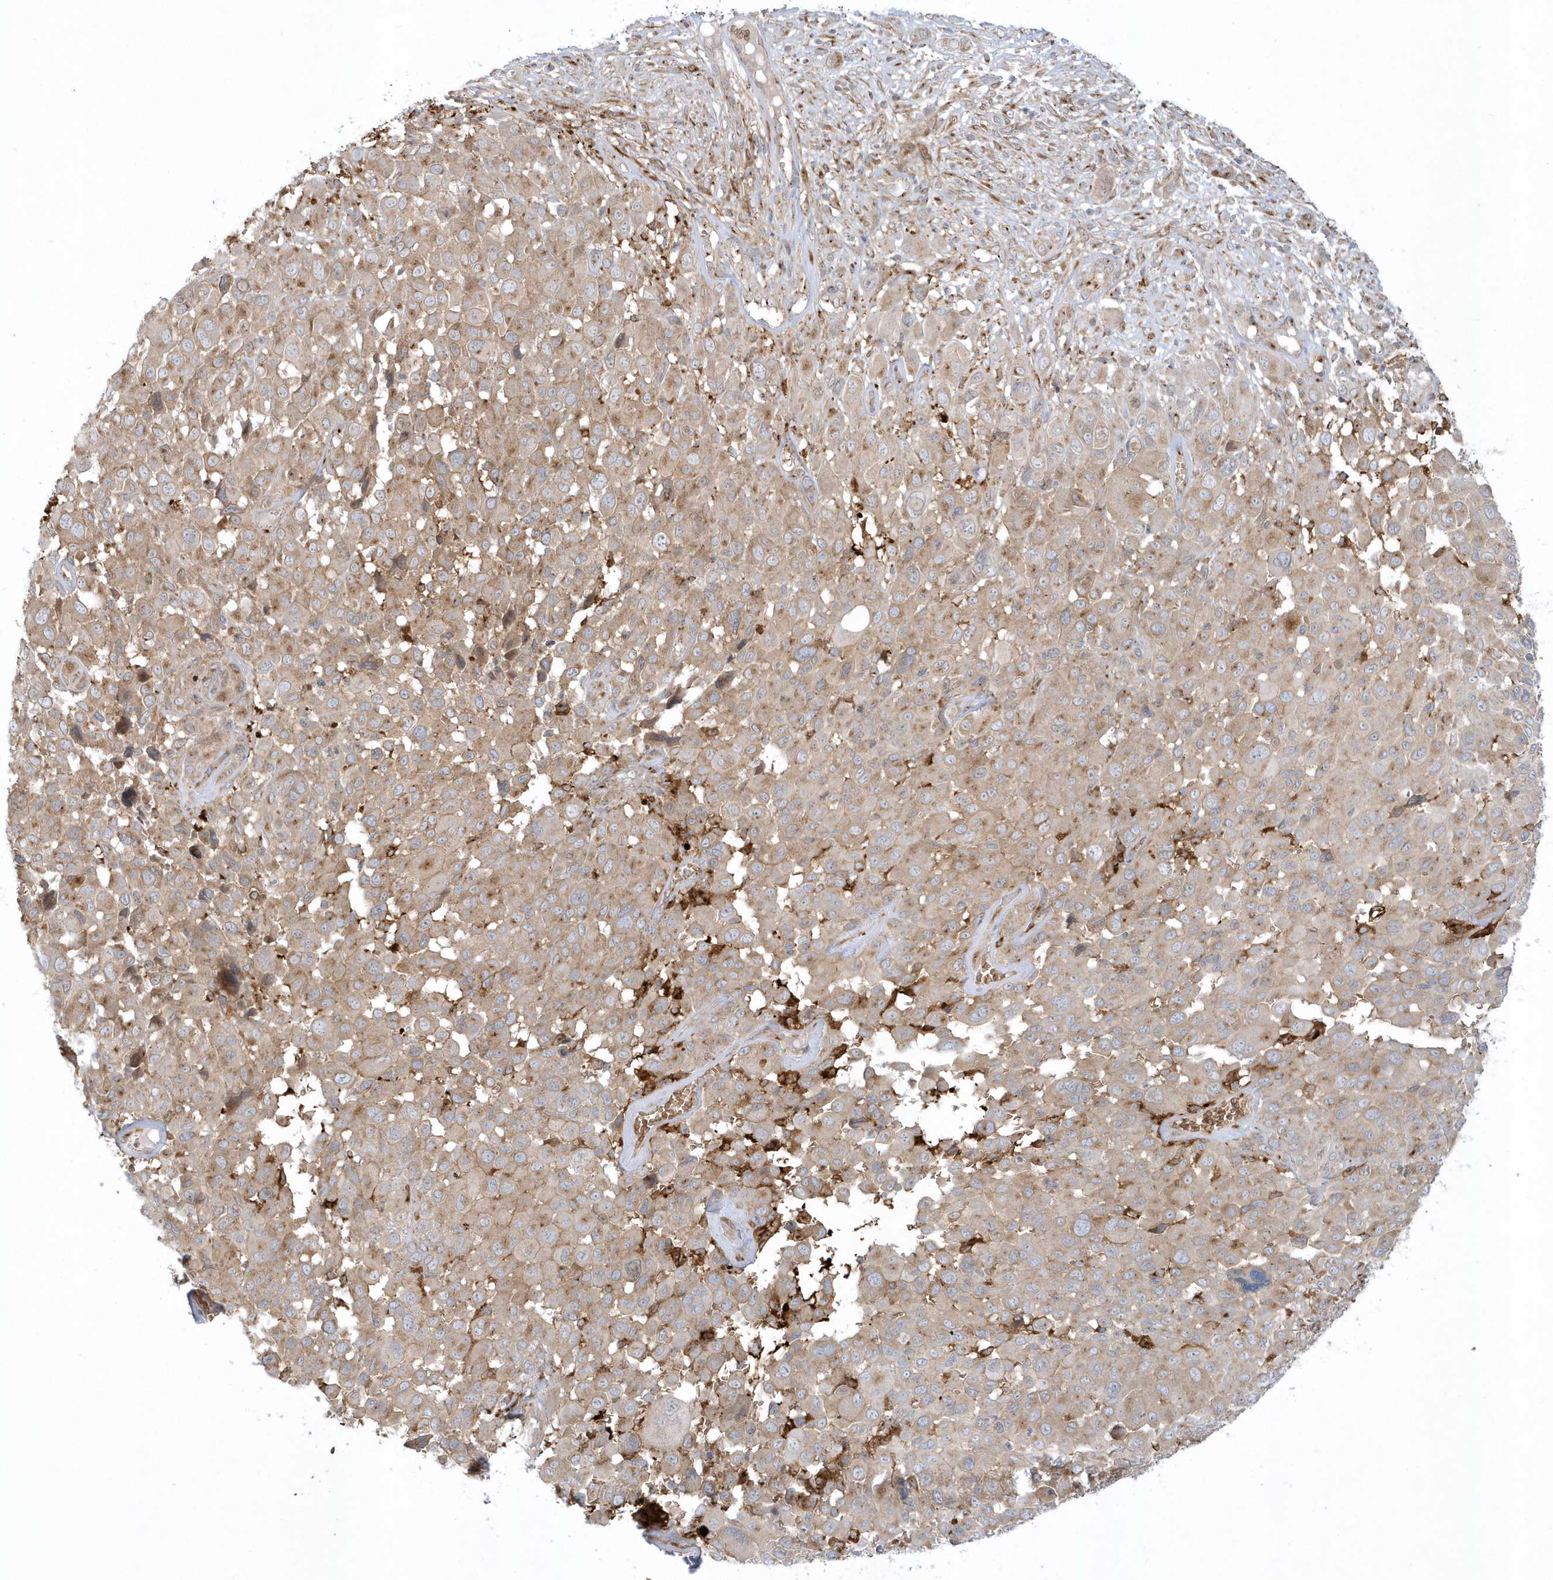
{"staining": {"intensity": "moderate", "quantity": ">75%", "location": "cytoplasmic/membranous"}, "tissue": "melanoma", "cell_type": "Tumor cells", "image_type": "cancer", "snomed": [{"axis": "morphology", "description": "Malignant melanoma, NOS"}, {"axis": "topography", "description": "Skin of trunk"}], "caption": "Immunohistochemistry of human melanoma demonstrates medium levels of moderate cytoplasmic/membranous positivity in approximately >75% of tumor cells.", "gene": "RPP40", "patient": {"sex": "male", "age": 71}}